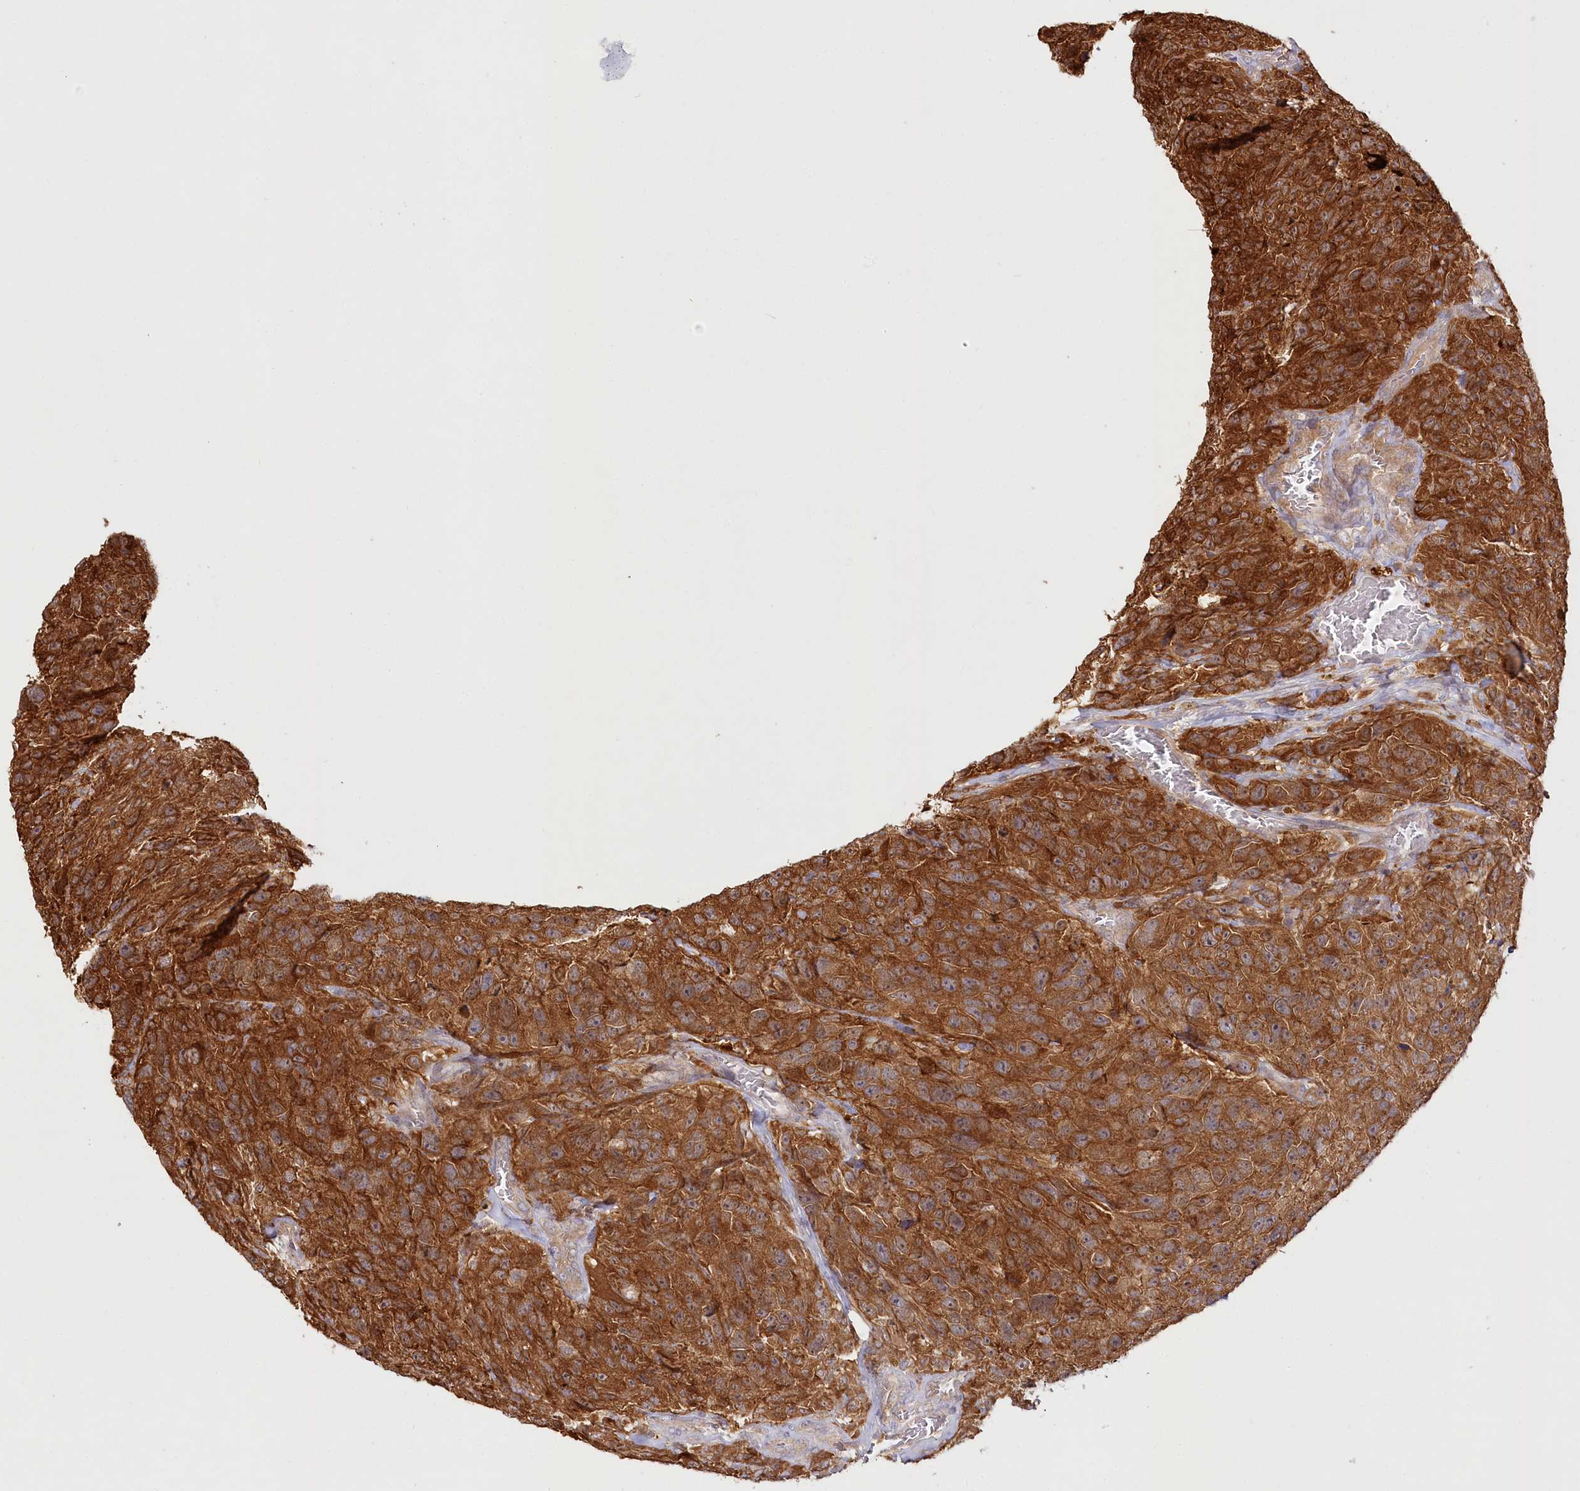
{"staining": {"intensity": "strong", "quantity": ">75%", "location": "cytoplasmic/membranous"}, "tissue": "glioma", "cell_type": "Tumor cells", "image_type": "cancer", "snomed": [{"axis": "morphology", "description": "Glioma, malignant, High grade"}, {"axis": "topography", "description": "Brain"}], "caption": "There is high levels of strong cytoplasmic/membranous expression in tumor cells of malignant high-grade glioma, as demonstrated by immunohistochemical staining (brown color).", "gene": "INPP4B", "patient": {"sex": "male", "age": 69}}